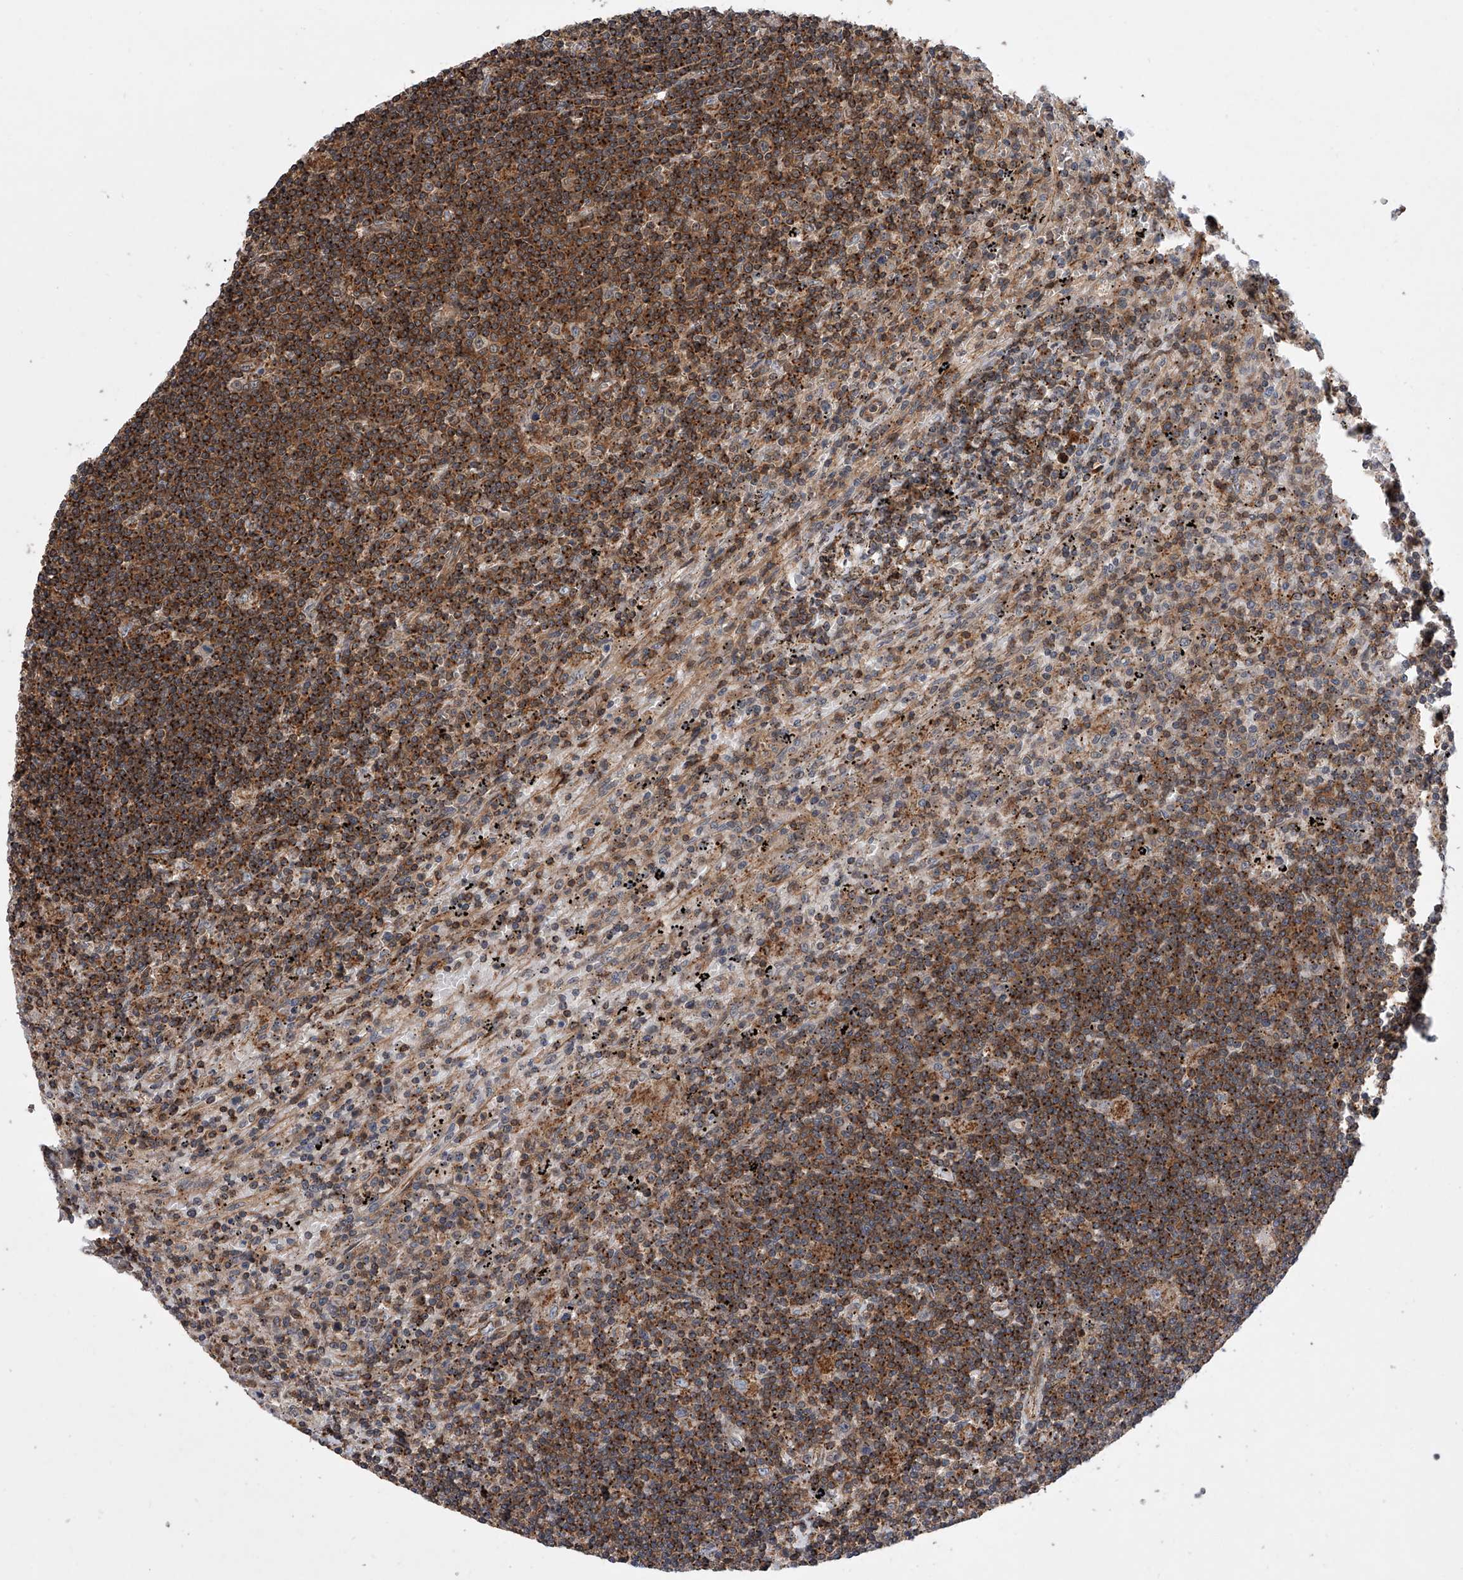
{"staining": {"intensity": "strong", "quantity": ">75%", "location": "cytoplasmic/membranous"}, "tissue": "lymphoma", "cell_type": "Tumor cells", "image_type": "cancer", "snomed": [{"axis": "morphology", "description": "Malignant lymphoma, non-Hodgkin's type, Low grade"}, {"axis": "topography", "description": "Spleen"}], "caption": "Protein expression by immunohistochemistry shows strong cytoplasmic/membranous positivity in about >75% of tumor cells in lymphoma.", "gene": "USP47", "patient": {"sex": "male", "age": 76}}